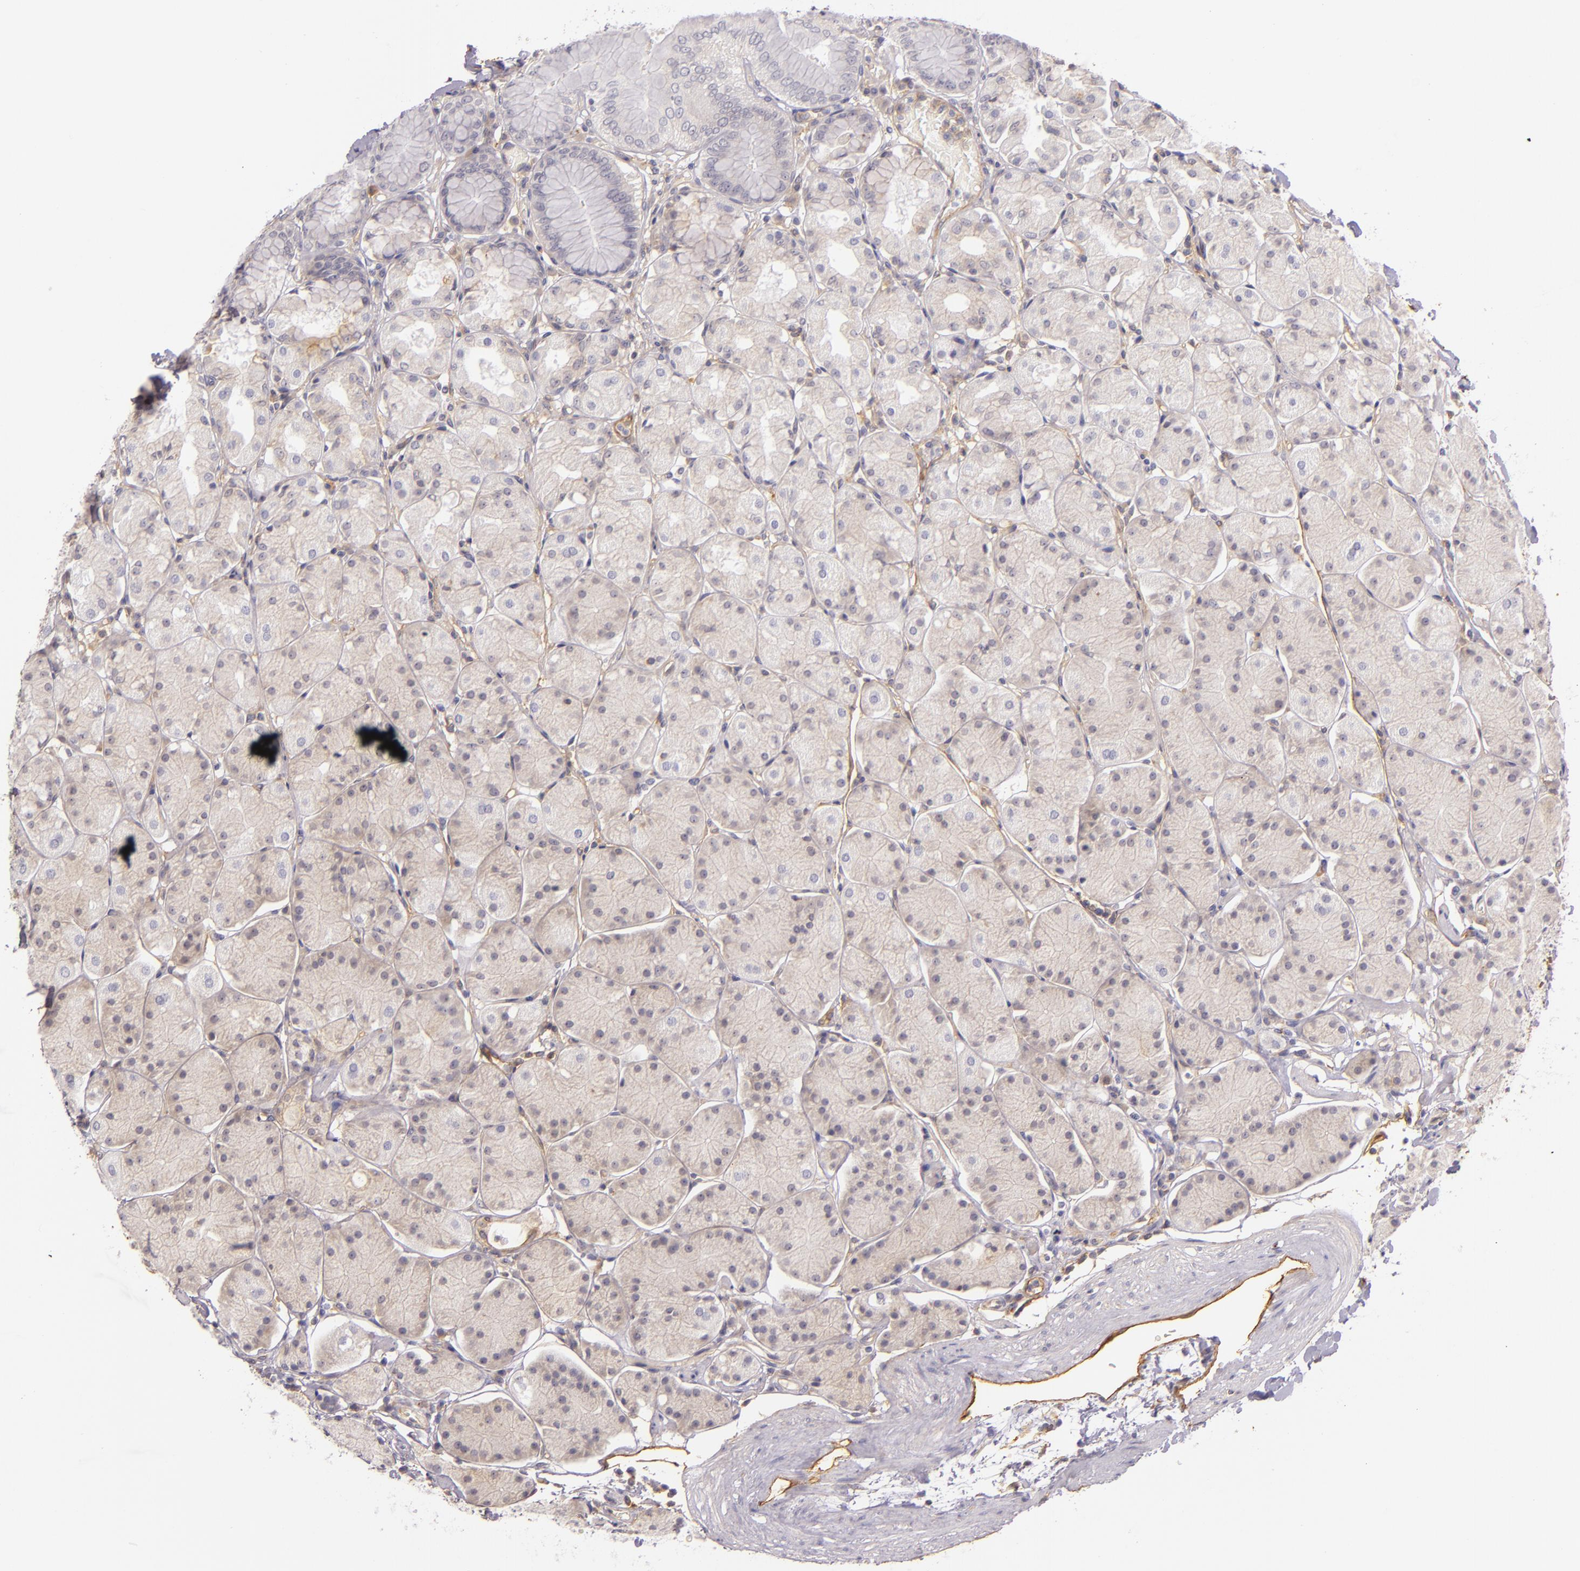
{"staining": {"intensity": "weak", "quantity": "<25%", "location": "cytoplasmic/membranous"}, "tissue": "stomach", "cell_type": "Glandular cells", "image_type": "normal", "snomed": [{"axis": "morphology", "description": "Normal tissue, NOS"}, {"axis": "topography", "description": "Stomach, upper"}, {"axis": "topography", "description": "Stomach"}], "caption": "A high-resolution image shows IHC staining of normal stomach, which displays no significant staining in glandular cells. The staining is performed using DAB brown chromogen with nuclei counter-stained in using hematoxylin.", "gene": "CTSF", "patient": {"sex": "male", "age": 76}}